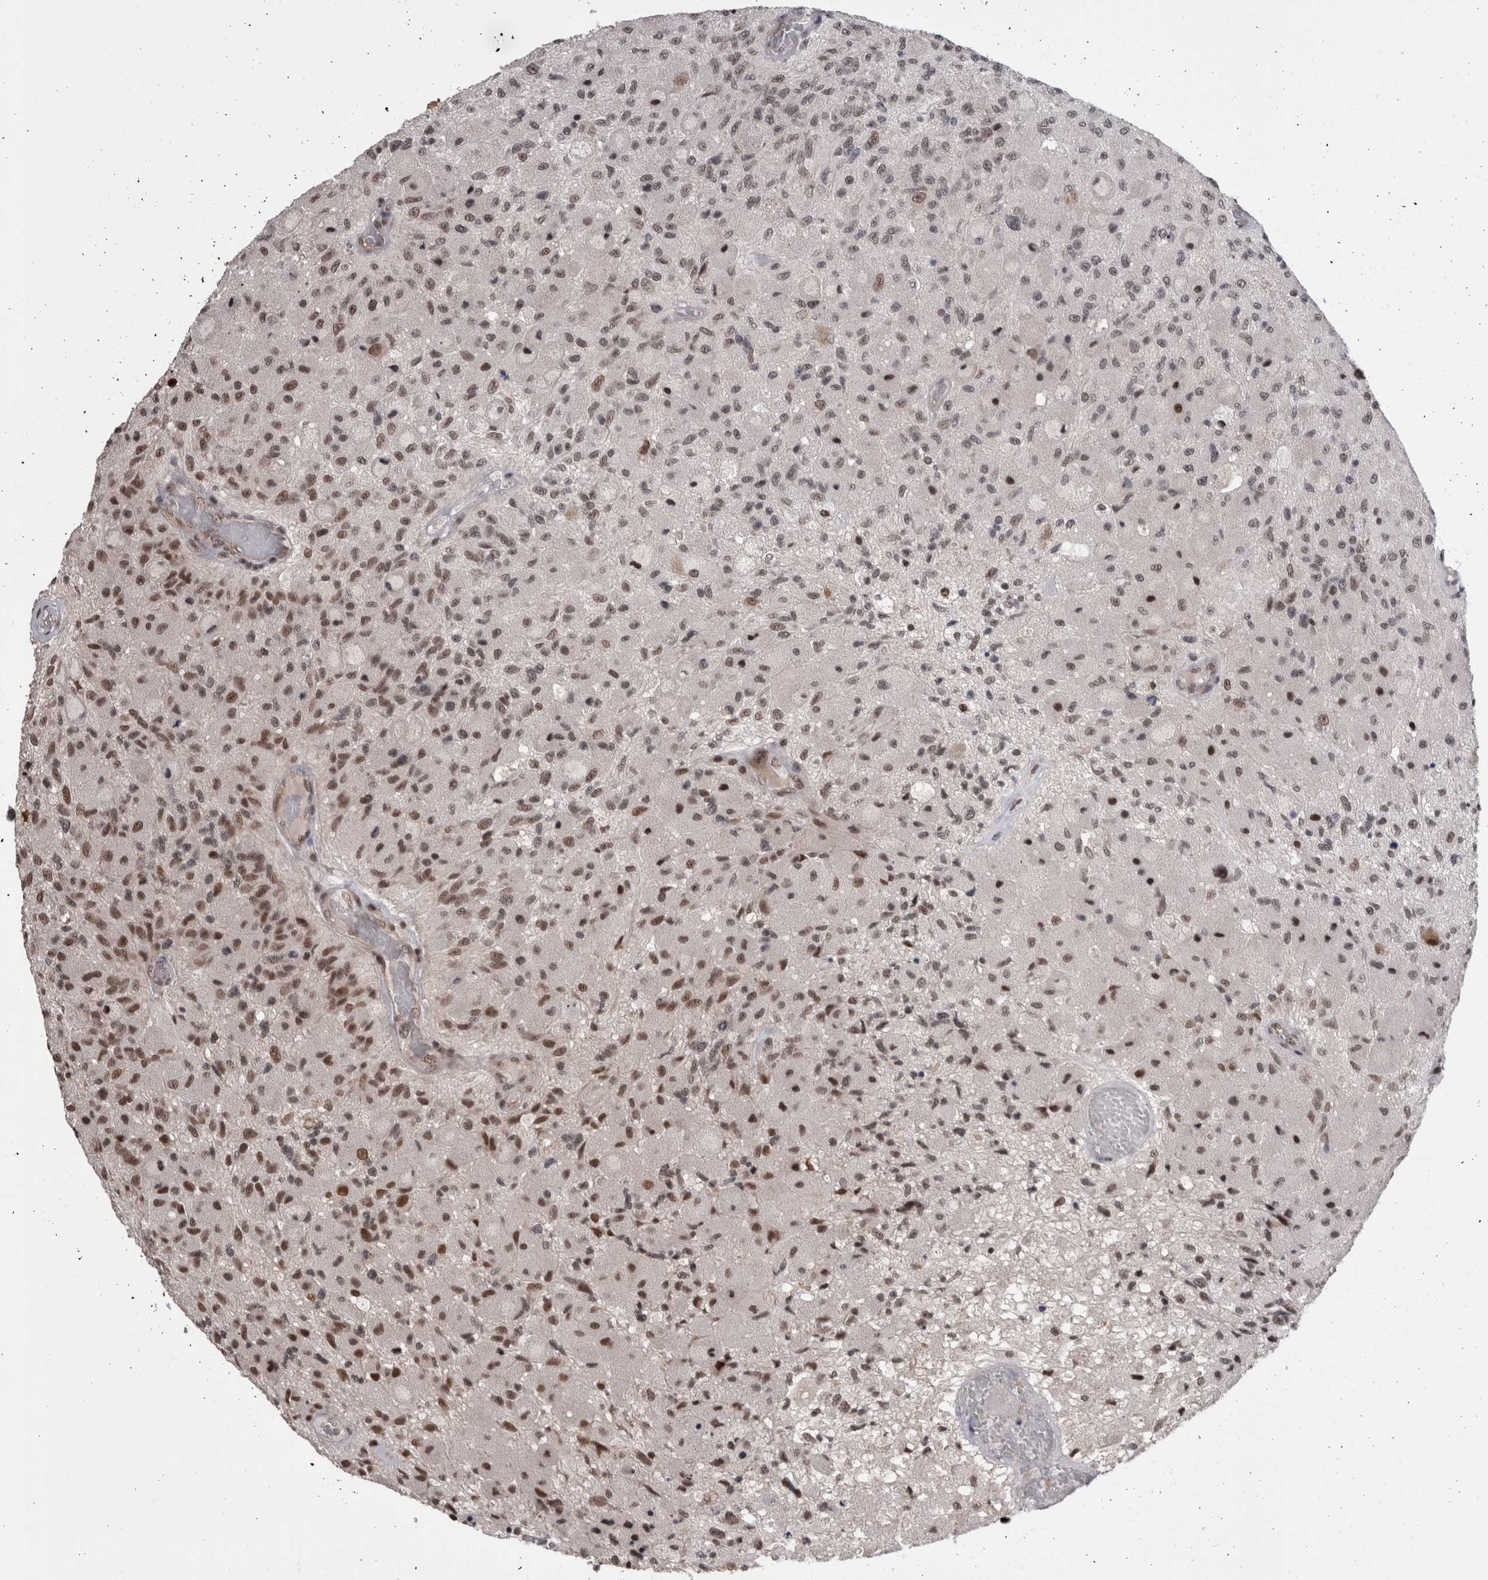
{"staining": {"intensity": "moderate", "quantity": "<25%", "location": "nuclear"}, "tissue": "glioma", "cell_type": "Tumor cells", "image_type": "cancer", "snomed": [{"axis": "morphology", "description": "Normal tissue, NOS"}, {"axis": "morphology", "description": "Glioma, malignant, High grade"}, {"axis": "topography", "description": "Cerebral cortex"}], "caption": "Brown immunohistochemical staining in glioma reveals moderate nuclear staining in about <25% of tumor cells.", "gene": "CPSF2", "patient": {"sex": "male", "age": 77}}